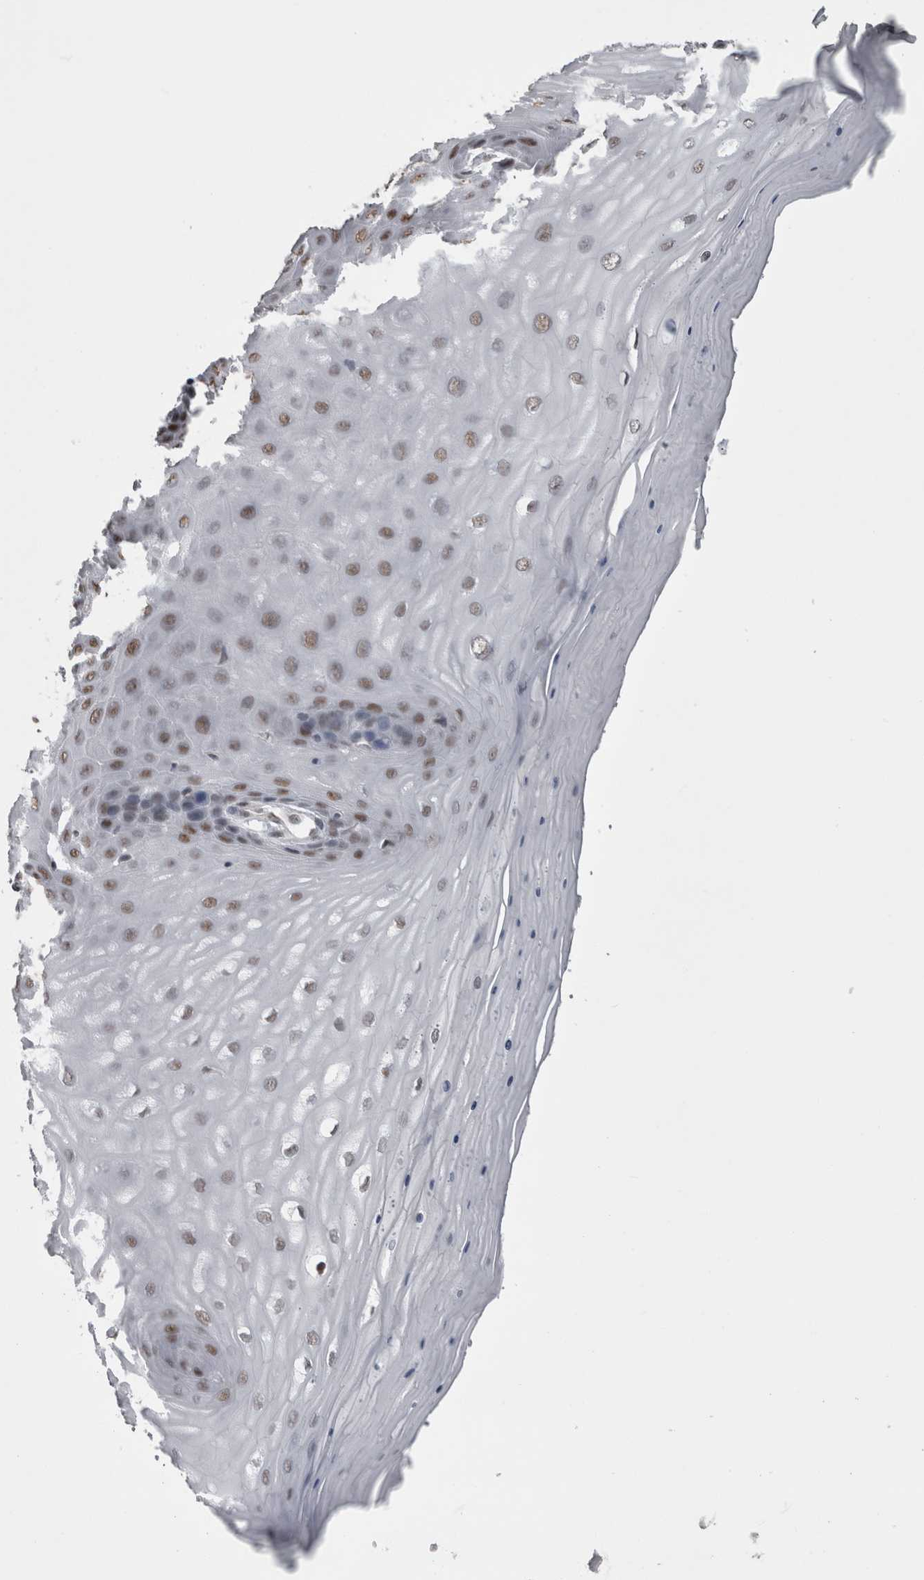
{"staining": {"intensity": "strong", "quantity": ">75%", "location": "nuclear"}, "tissue": "cervix", "cell_type": "Glandular cells", "image_type": "normal", "snomed": [{"axis": "morphology", "description": "Normal tissue, NOS"}, {"axis": "topography", "description": "Cervix"}], "caption": "Protein staining exhibits strong nuclear staining in approximately >75% of glandular cells in unremarkable cervix.", "gene": "C1orf54", "patient": {"sex": "female", "age": 55}}